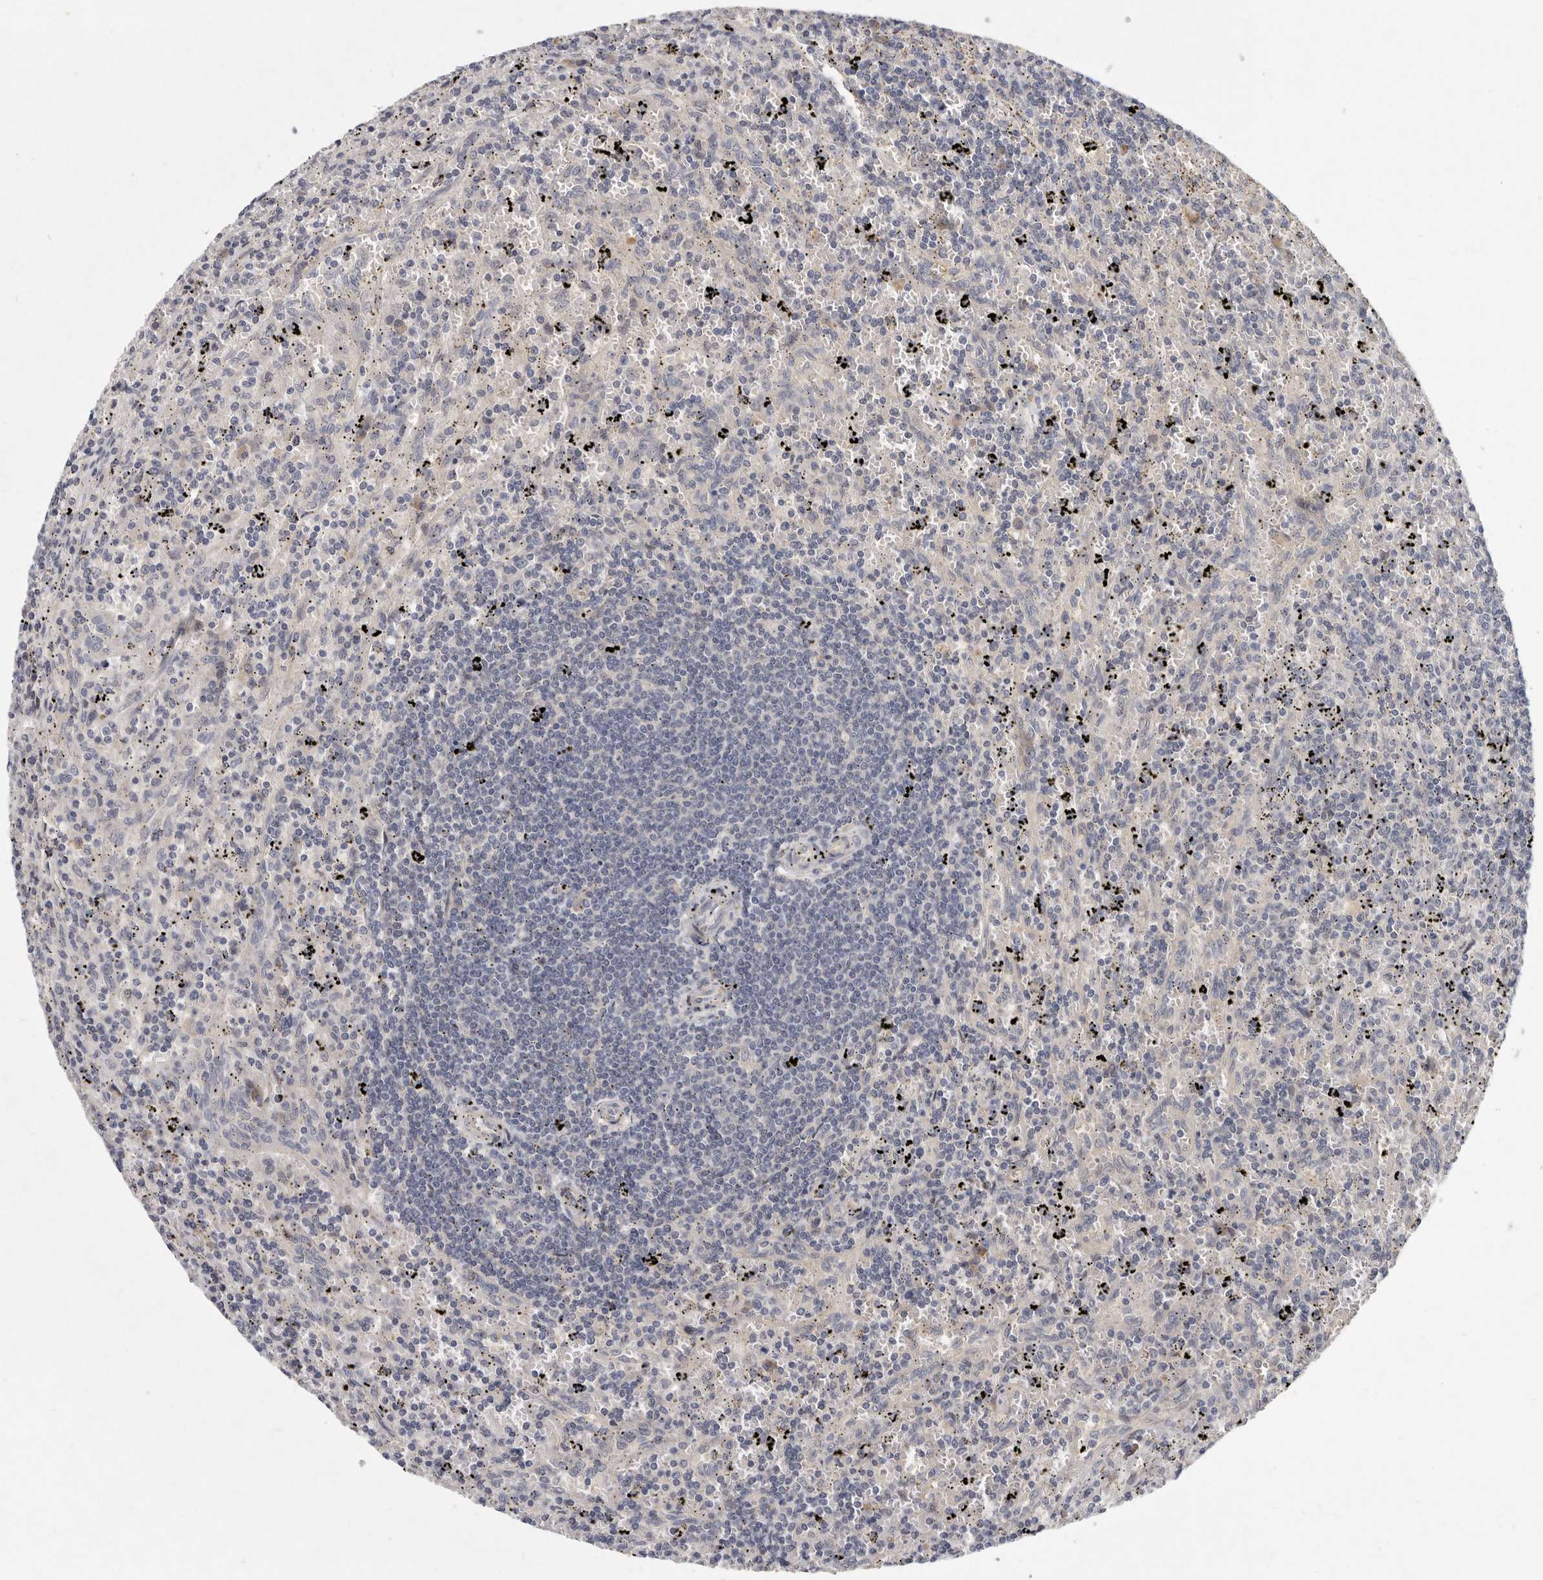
{"staining": {"intensity": "negative", "quantity": "none", "location": "none"}, "tissue": "lymphoma", "cell_type": "Tumor cells", "image_type": "cancer", "snomed": [{"axis": "morphology", "description": "Malignant lymphoma, non-Hodgkin's type, Low grade"}, {"axis": "topography", "description": "Spleen"}], "caption": "Tumor cells are negative for protein expression in human lymphoma.", "gene": "SLC22A1", "patient": {"sex": "male", "age": 76}}